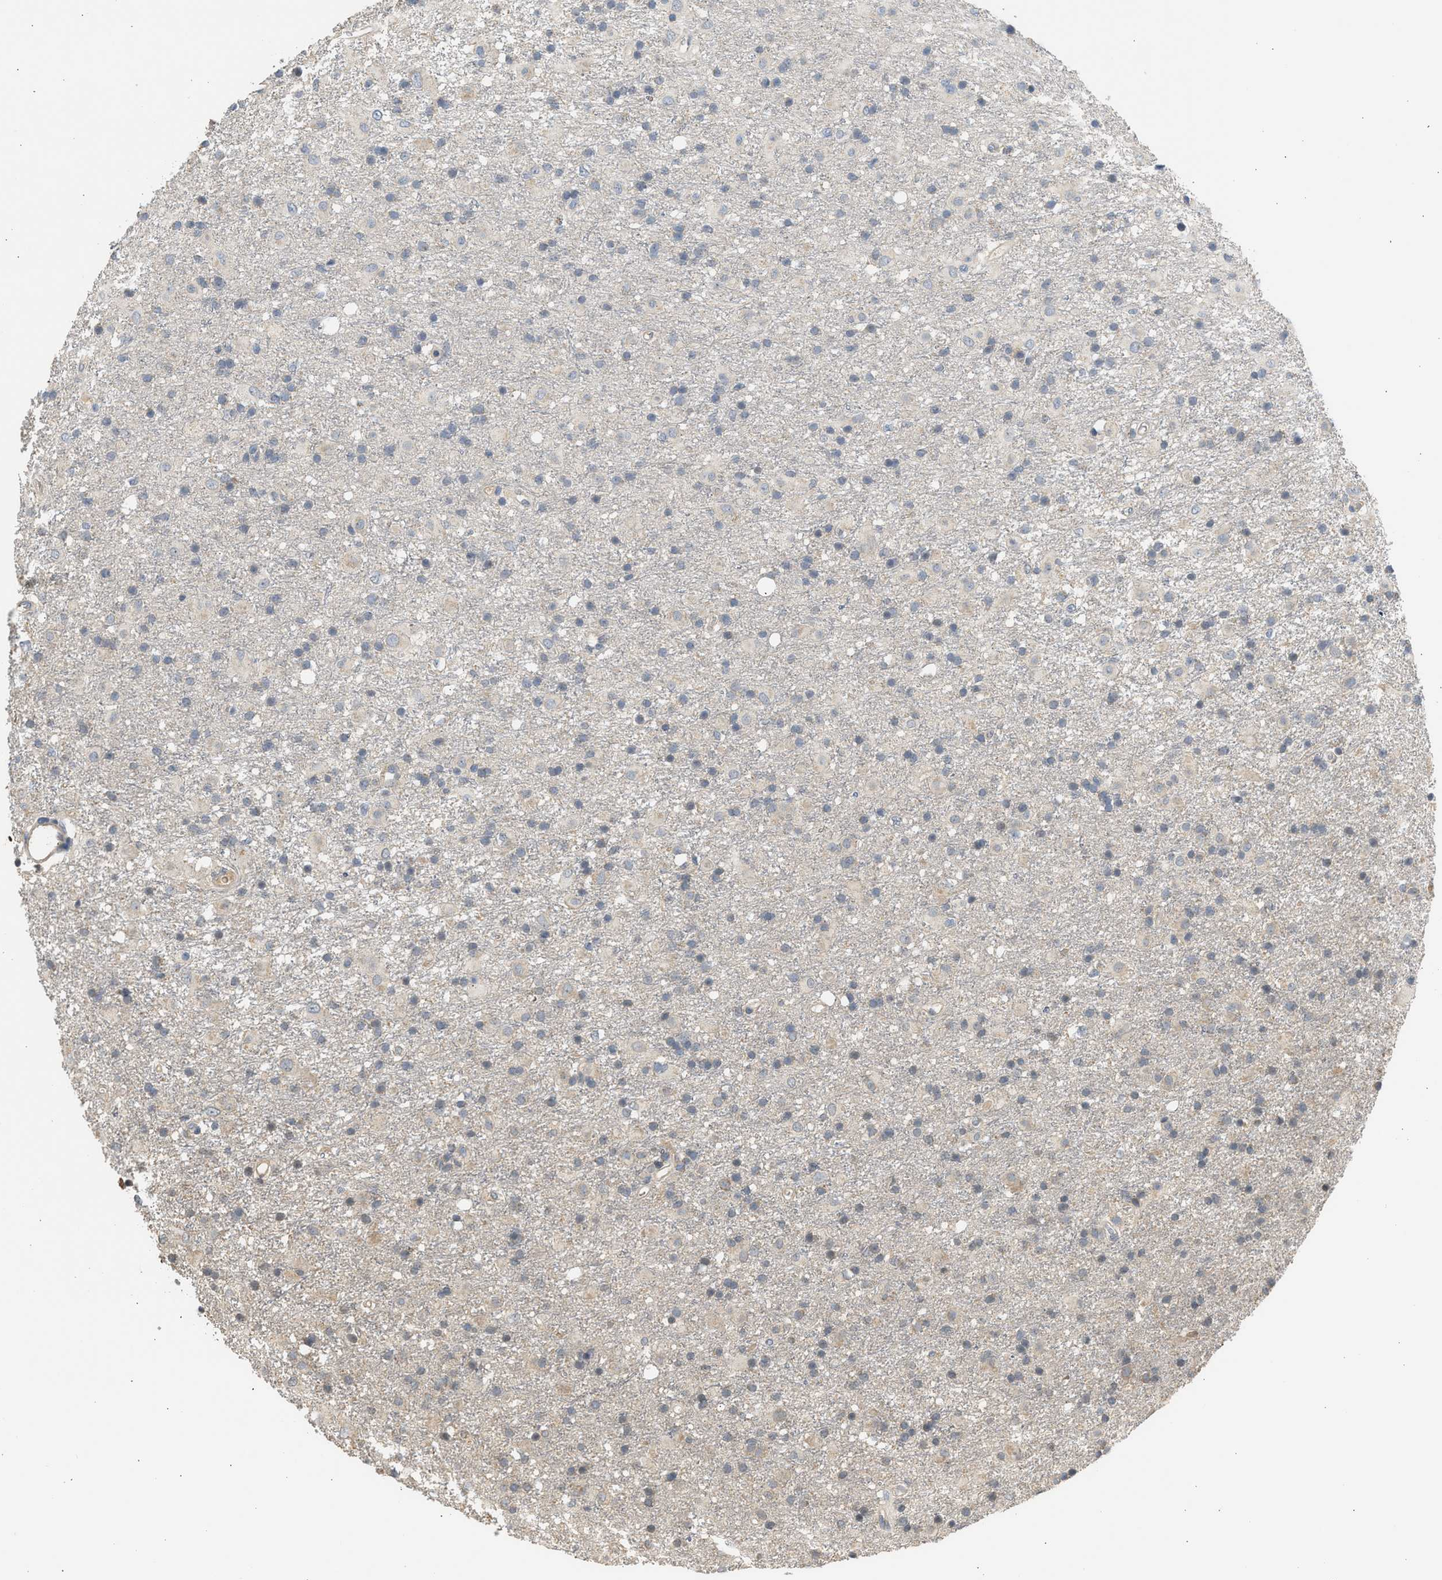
{"staining": {"intensity": "negative", "quantity": "none", "location": "none"}, "tissue": "glioma", "cell_type": "Tumor cells", "image_type": "cancer", "snomed": [{"axis": "morphology", "description": "Glioma, malignant, Low grade"}, {"axis": "topography", "description": "Brain"}], "caption": "Human glioma stained for a protein using IHC exhibits no expression in tumor cells.", "gene": "SULT2A1", "patient": {"sex": "male", "age": 65}}